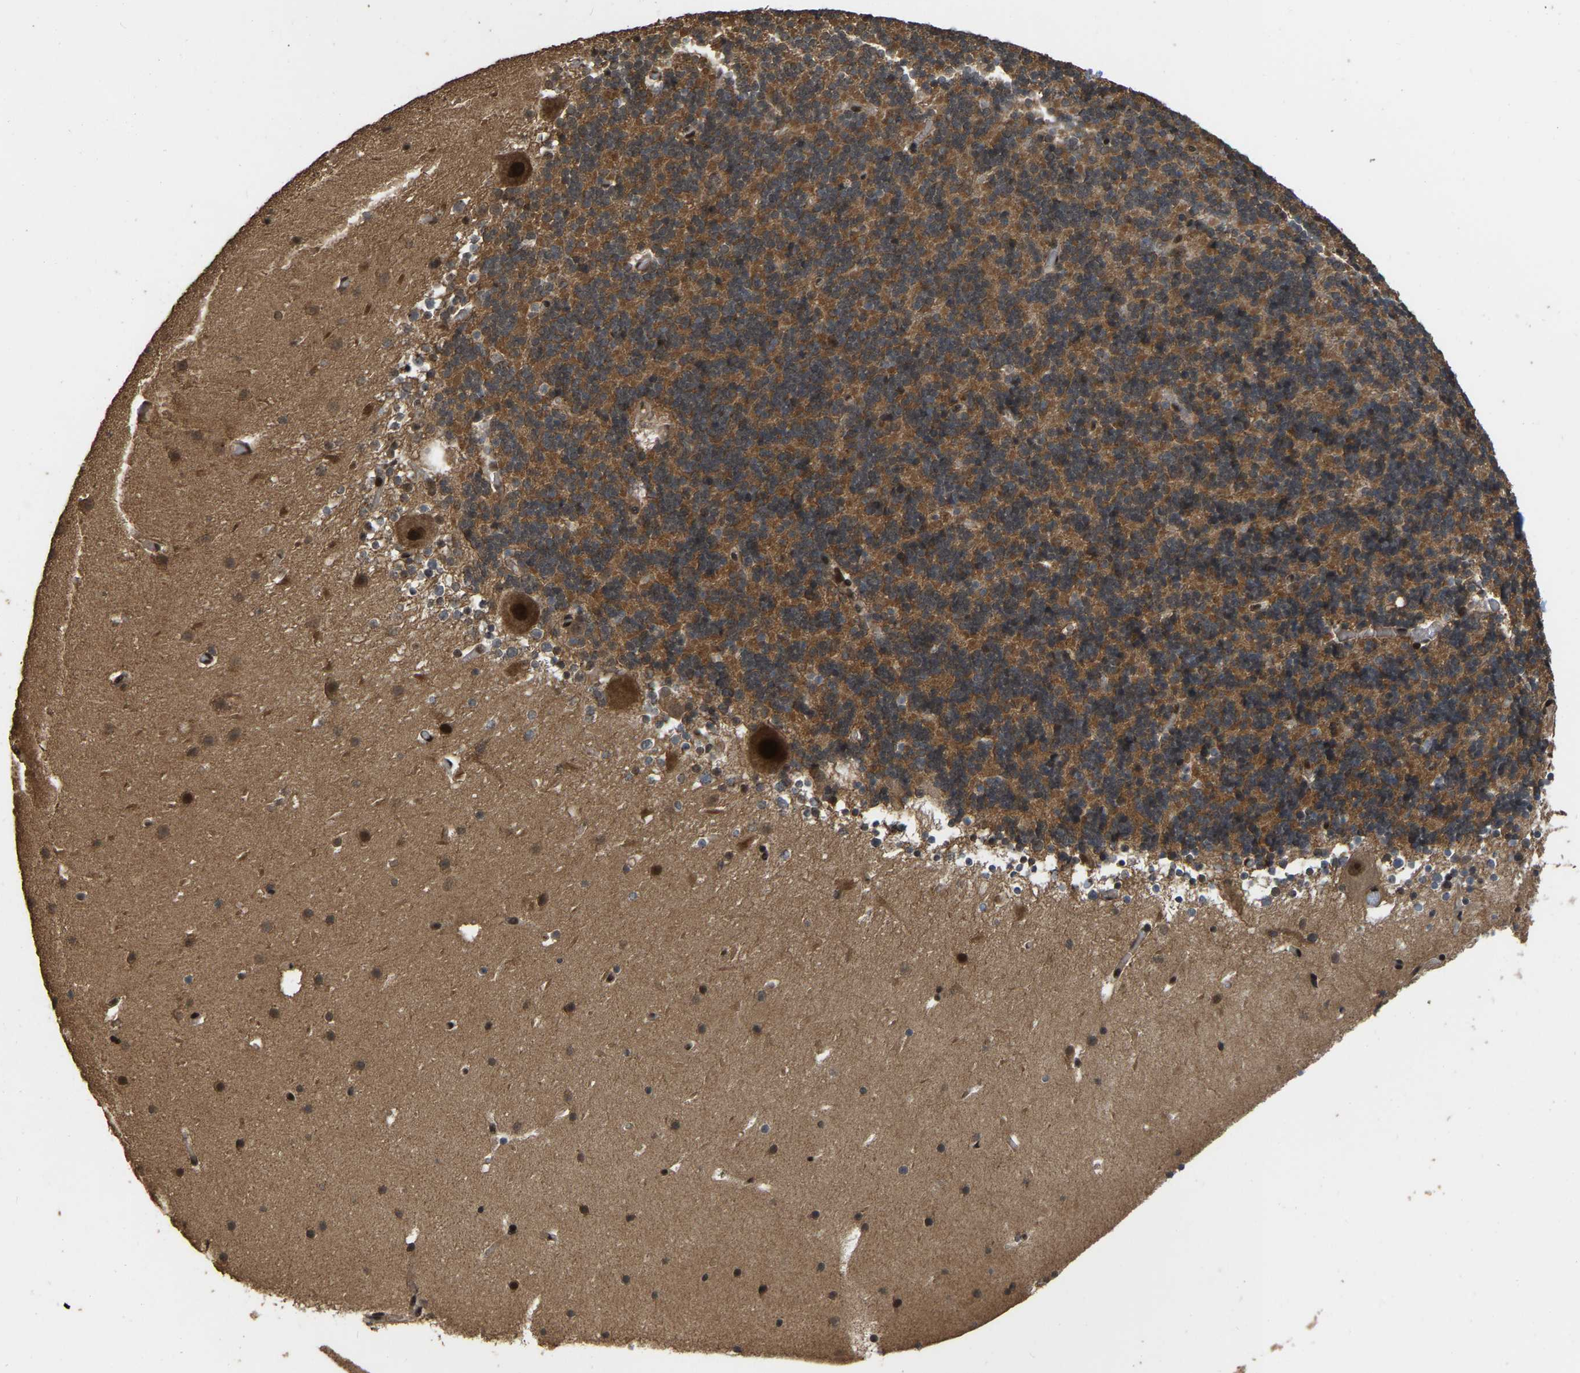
{"staining": {"intensity": "strong", "quantity": ">75%", "location": "cytoplasmic/membranous"}, "tissue": "cerebellum", "cell_type": "Cells in granular layer", "image_type": "normal", "snomed": [{"axis": "morphology", "description": "Normal tissue, NOS"}, {"axis": "topography", "description": "Cerebellum"}], "caption": "Strong cytoplasmic/membranous positivity is identified in about >75% of cells in granular layer in benign cerebellum. Using DAB (3,3'-diaminobenzidine) (brown) and hematoxylin (blue) stains, captured at high magnification using brightfield microscopy.", "gene": "ARHGAP23", "patient": {"sex": "male", "age": 45}}